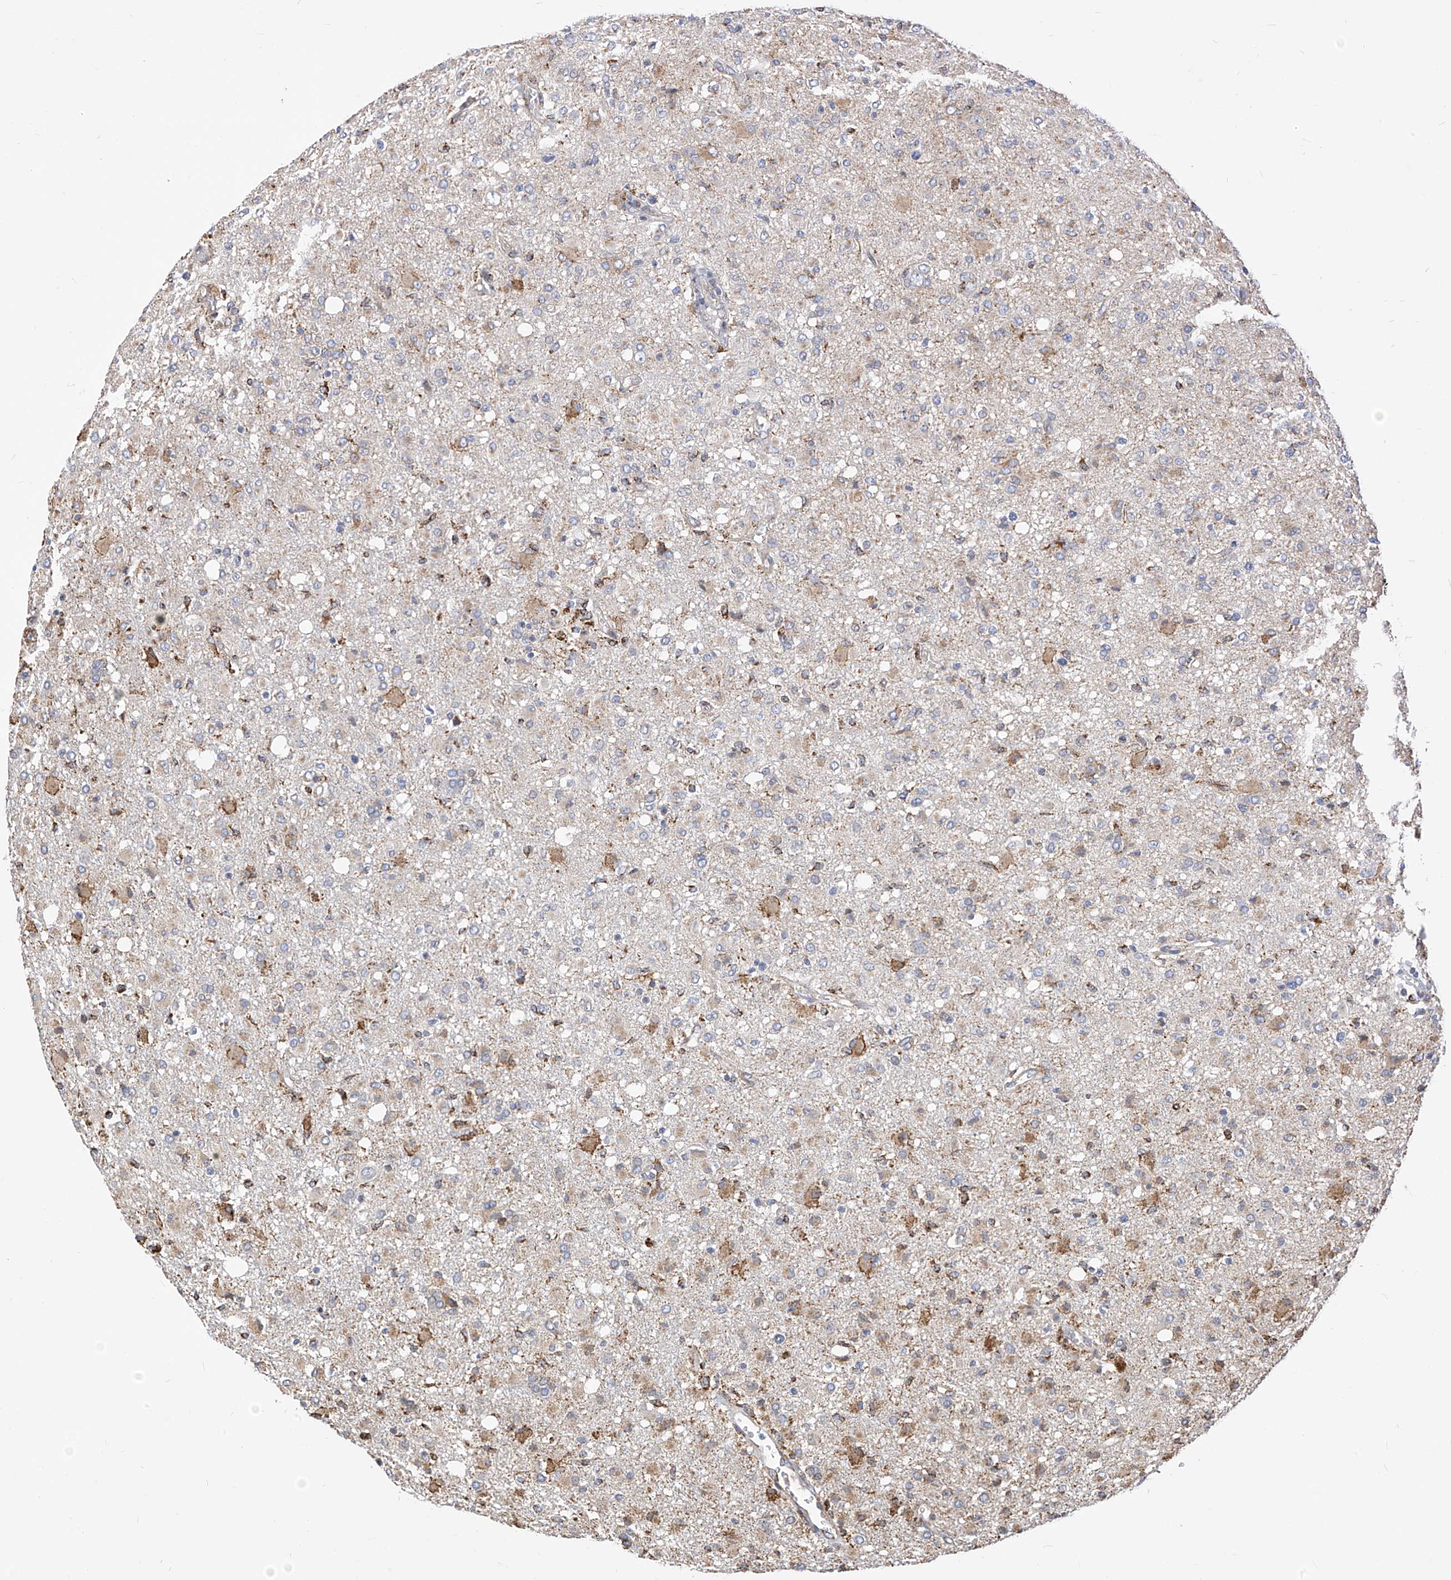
{"staining": {"intensity": "negative", "quantity": "none", "location": "none"}, "tissue": "glioma", "cell_type": "Tumor cells", "image_type": "cancer", "snomed": [{"axis": "morphology", "description": "Glioma, malignant, High grade"}, {"axis": "topography", "description": "Brain"}], "caption": "A photomicrograph of human malignant high-grade glioma is negative for staining in tumor cells.", "gene": "TTLL8", "patient": {"sex": "female", "age": 57}}